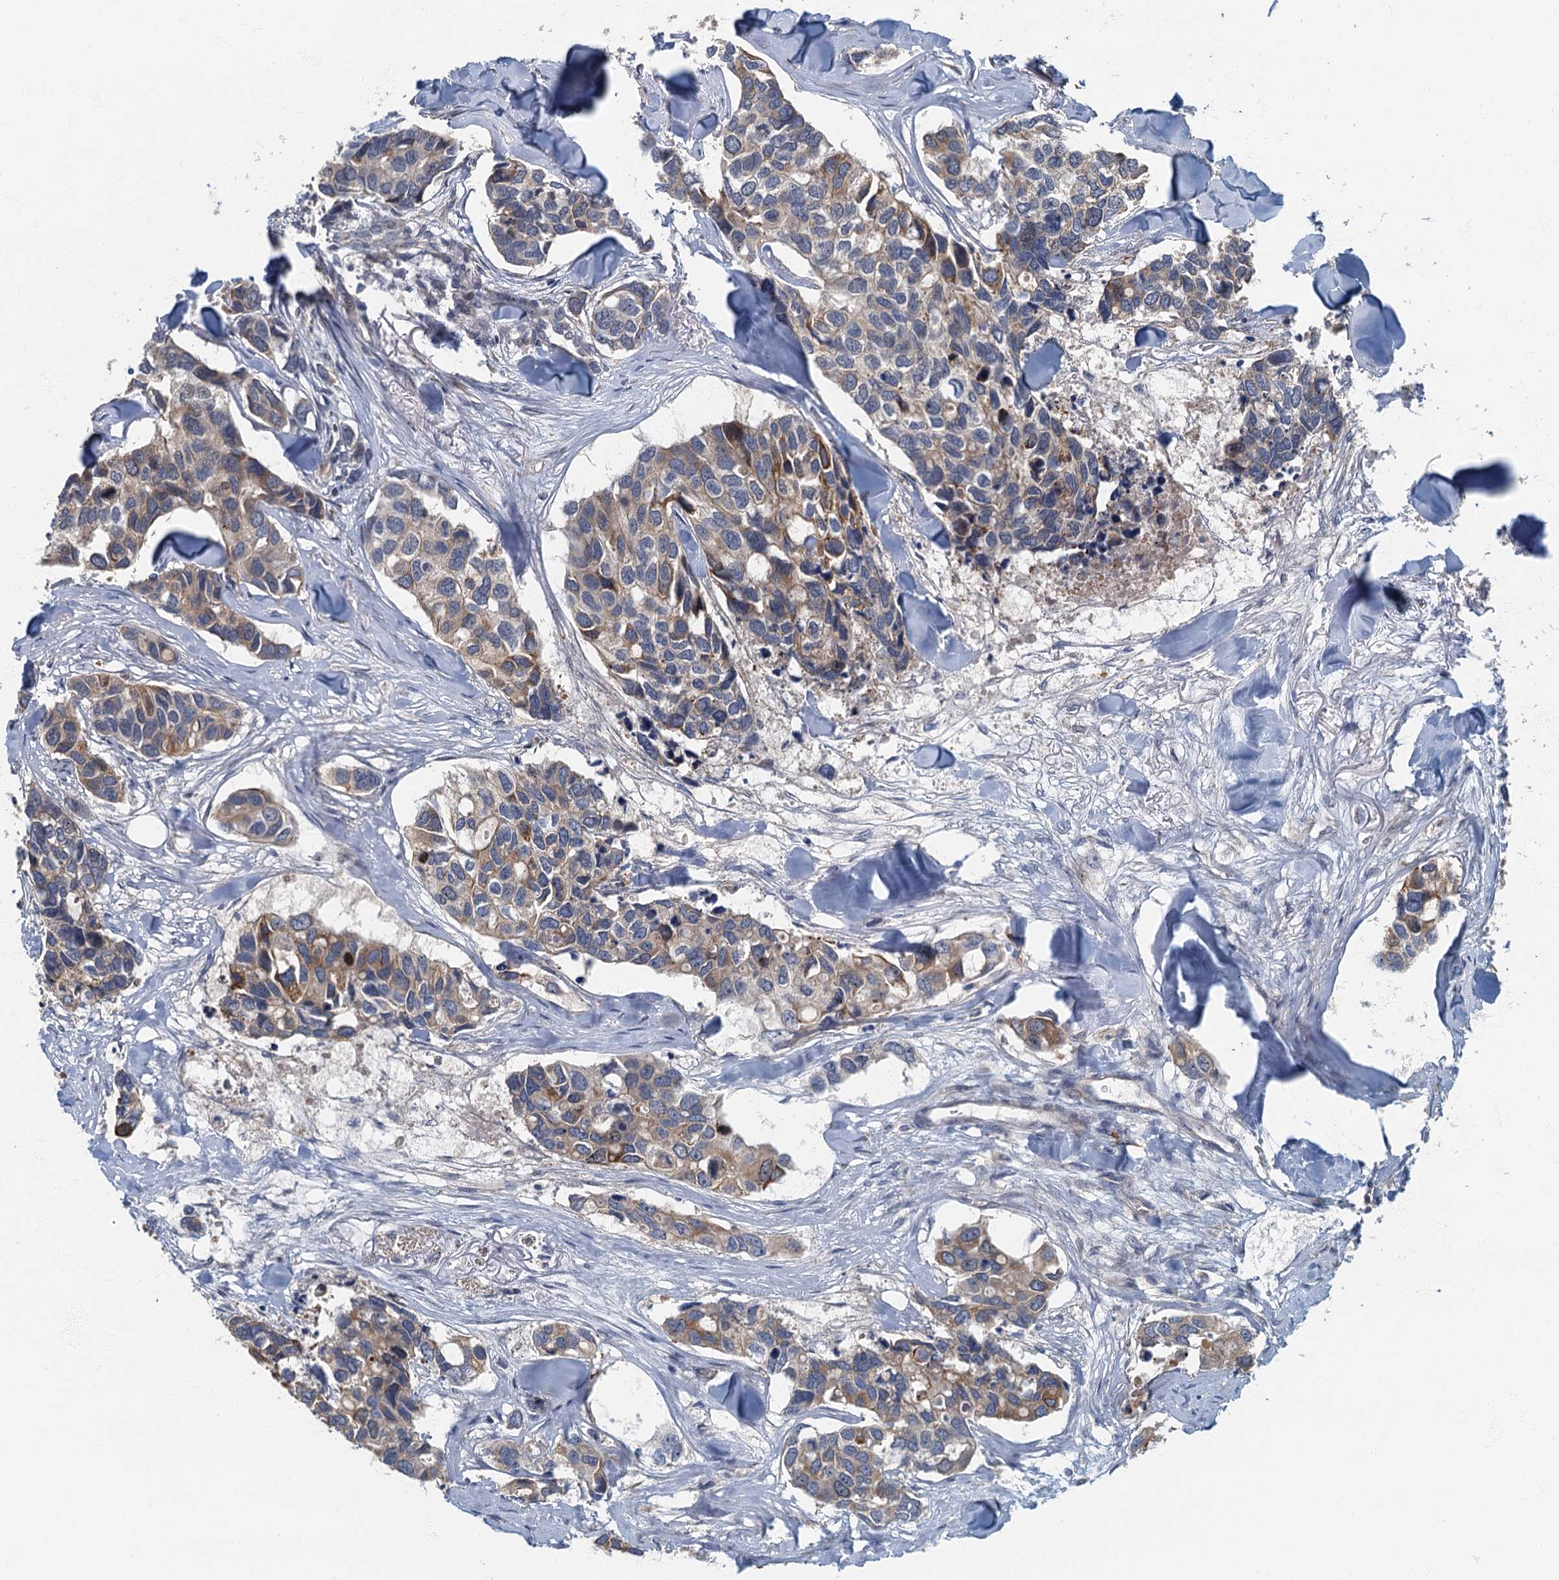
{"staining": {"intensity": "weak", "quantity": ">75%", "location": "cytoplasmic/membranous"}, "tissue": "breast cancer", "cell_type": "Tumor cells", "image_type": "cancer", "snomed": [{"axis": "morphology", "description": "Duct carcinoma"}, {"axis": "topography", "description": "Breast"}], "caption": "Breast cancer (intraductal carcinoma) was stained to show a protein in brown. There is low levels of weak cytoplasmic/membranous expression in about >75% of tumor cells.", "gene": "CKAP2L", "patient": {"sex": "female", "age": 83}}